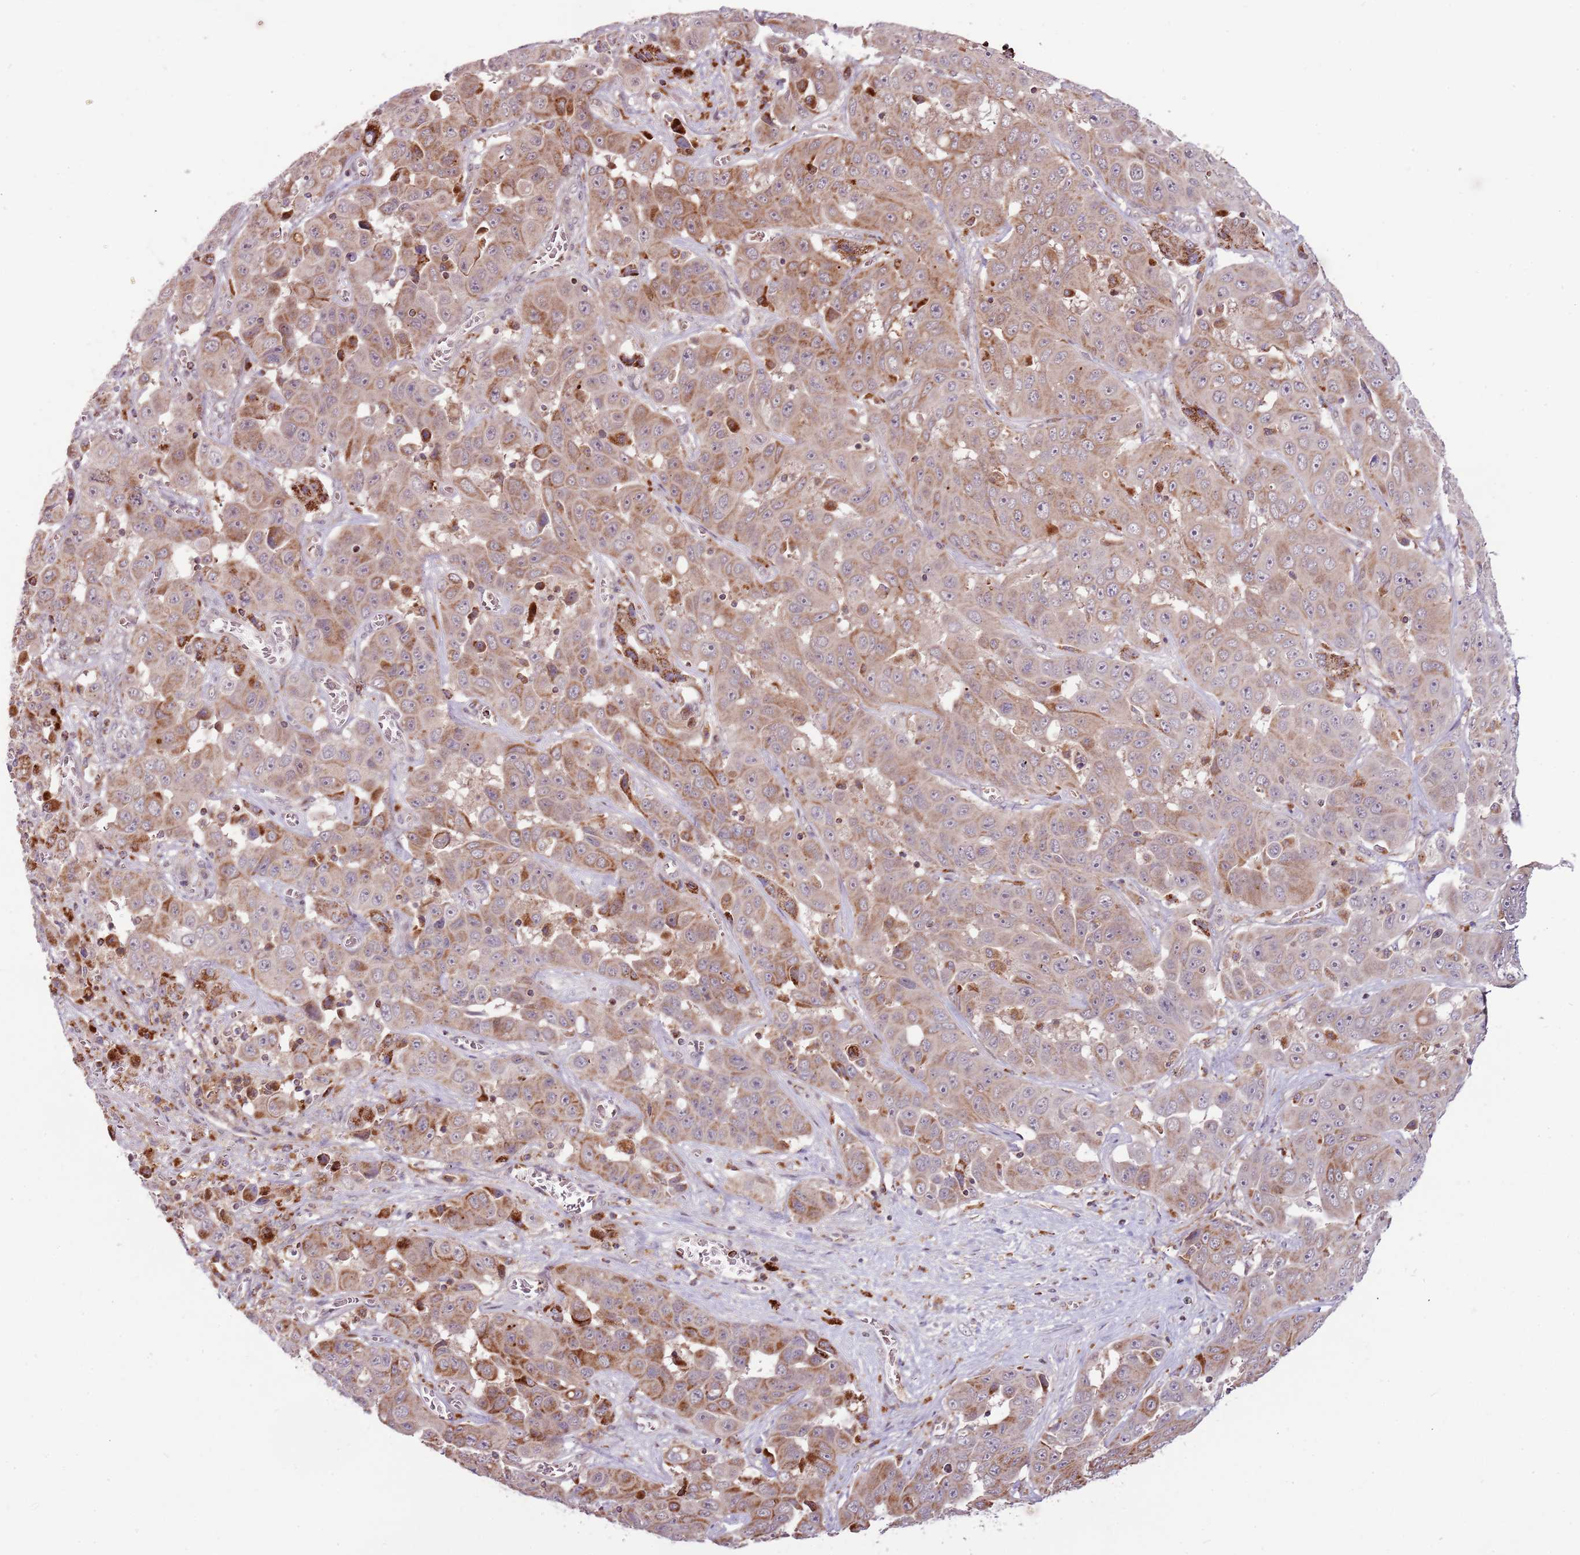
{"staining": {"intensity": "moderate", "quantity": ">75%", "location": "cytoplasmic/membranous"}, "tissue": "liver cancer", "cell_type": "Tumor cells", "image_type": "cancer", "snomed": [{"axis": "morphology", "description": "Cholangiocarcinoma"}, {"axis": "topography", "description": "Liver"}], "caption": "Moderate cytoplasmic/membranous positivity for a protein is seen in about >75% of tumor cells of liver cholangiocarcinoma using immunohistochemistry (IHC).", "gene": "ULK3", "patient": {"sex": "female", "age": 52}}